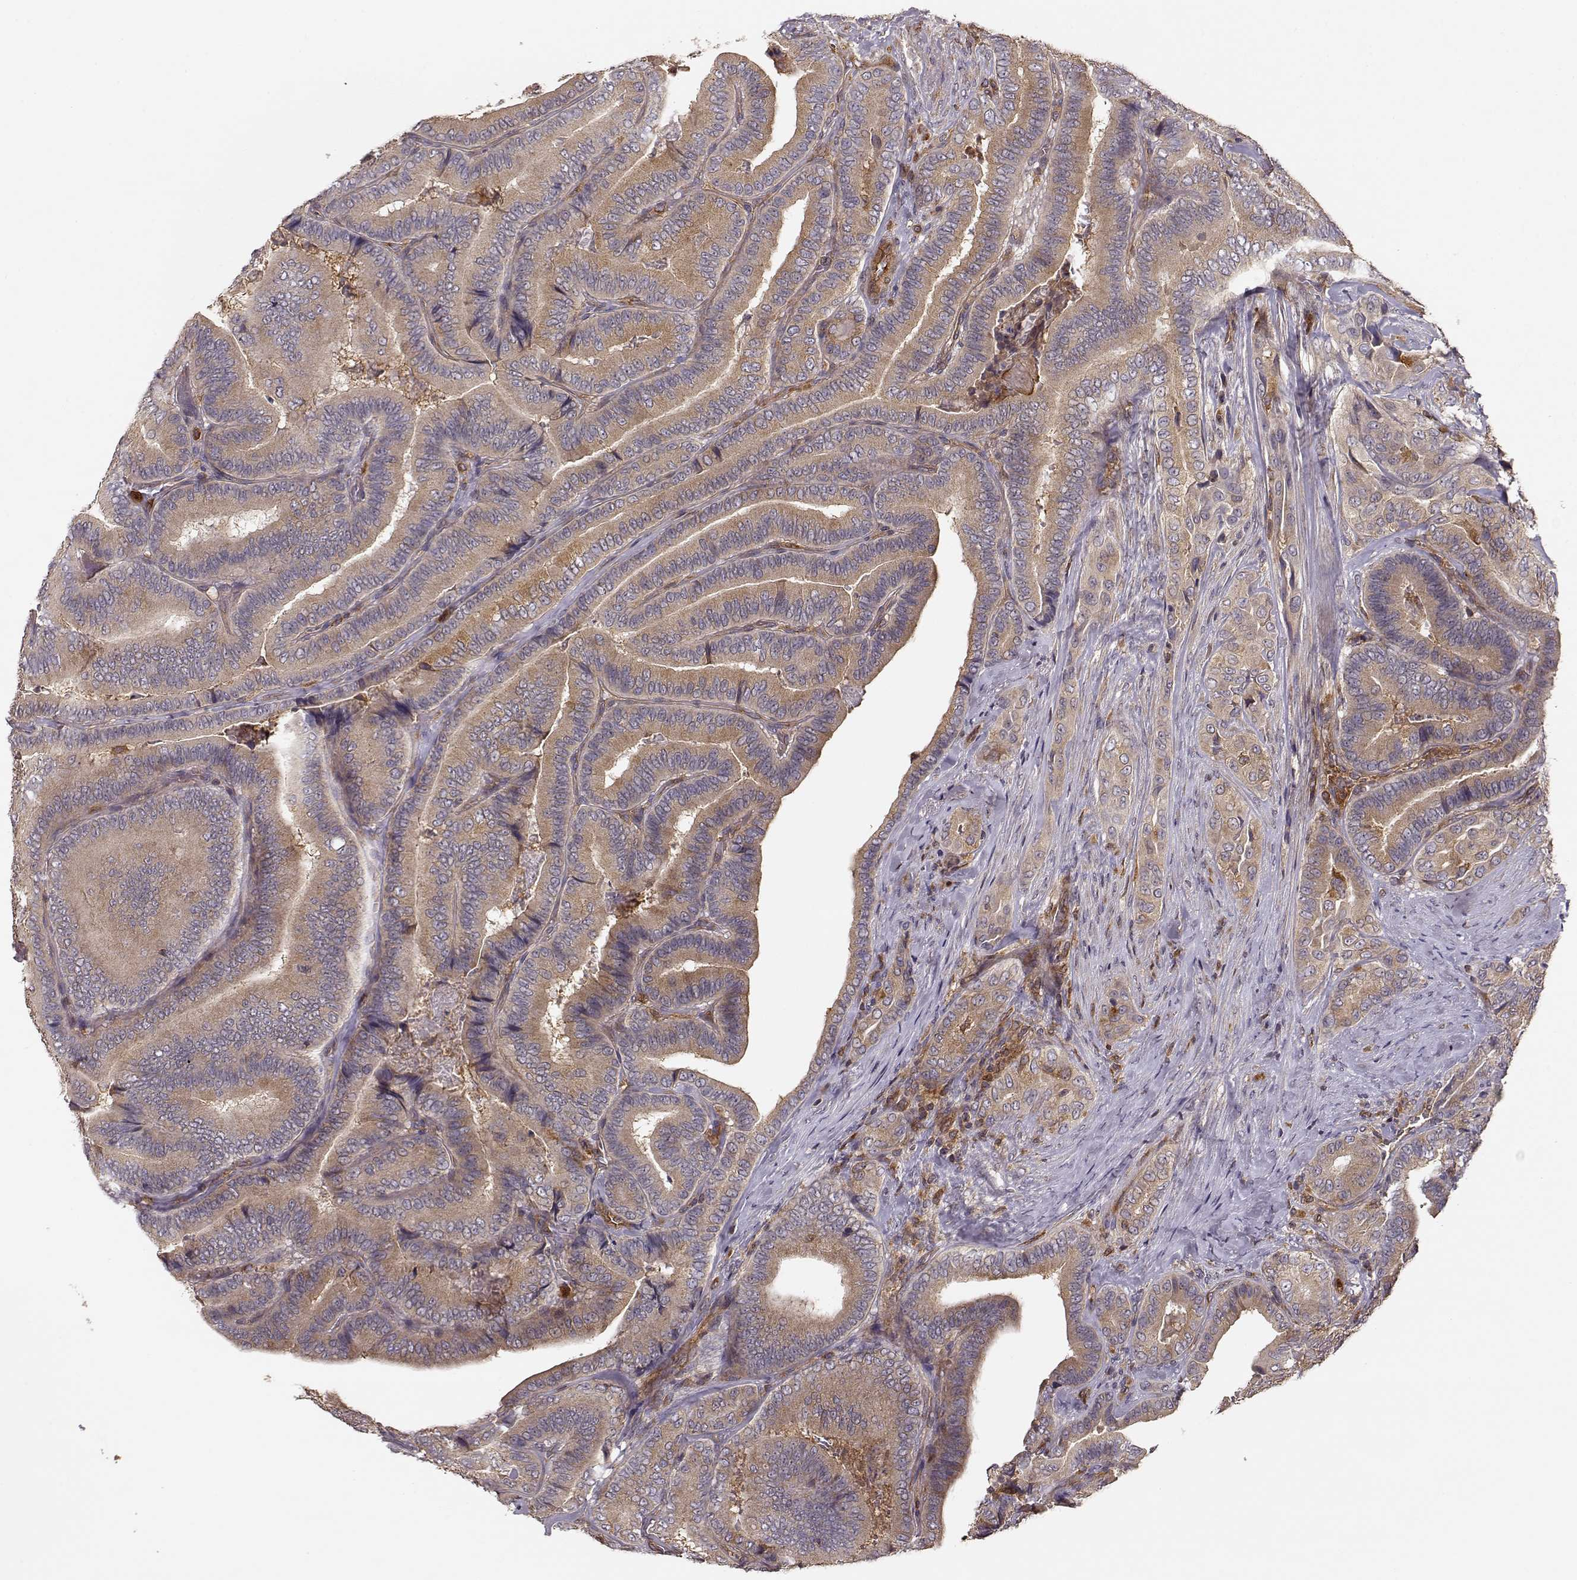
{"staining": {"intensity": "moderate", "quantity": ">75%", "location": "cytoplasmic/membranous"}, "tissue": "thyroid cancer", "cell_type": "Tumor cells", "image_type": "cancer", "snomed": [{"axis": "morphology", "description": "Papillary adenocarcinoma, NOS"}, {"axis": "topography", "description": "Thyroid gland"}], "caption": "A photomicrograph showing moderate cytoplasmic/membranous staining in approximately >75% of tumor cells in thyroid cancer, as visualized by brown immunohistochemical staining.", "gene": "ARHGEF2", "patient": {"sex": "male", "age": 61}}